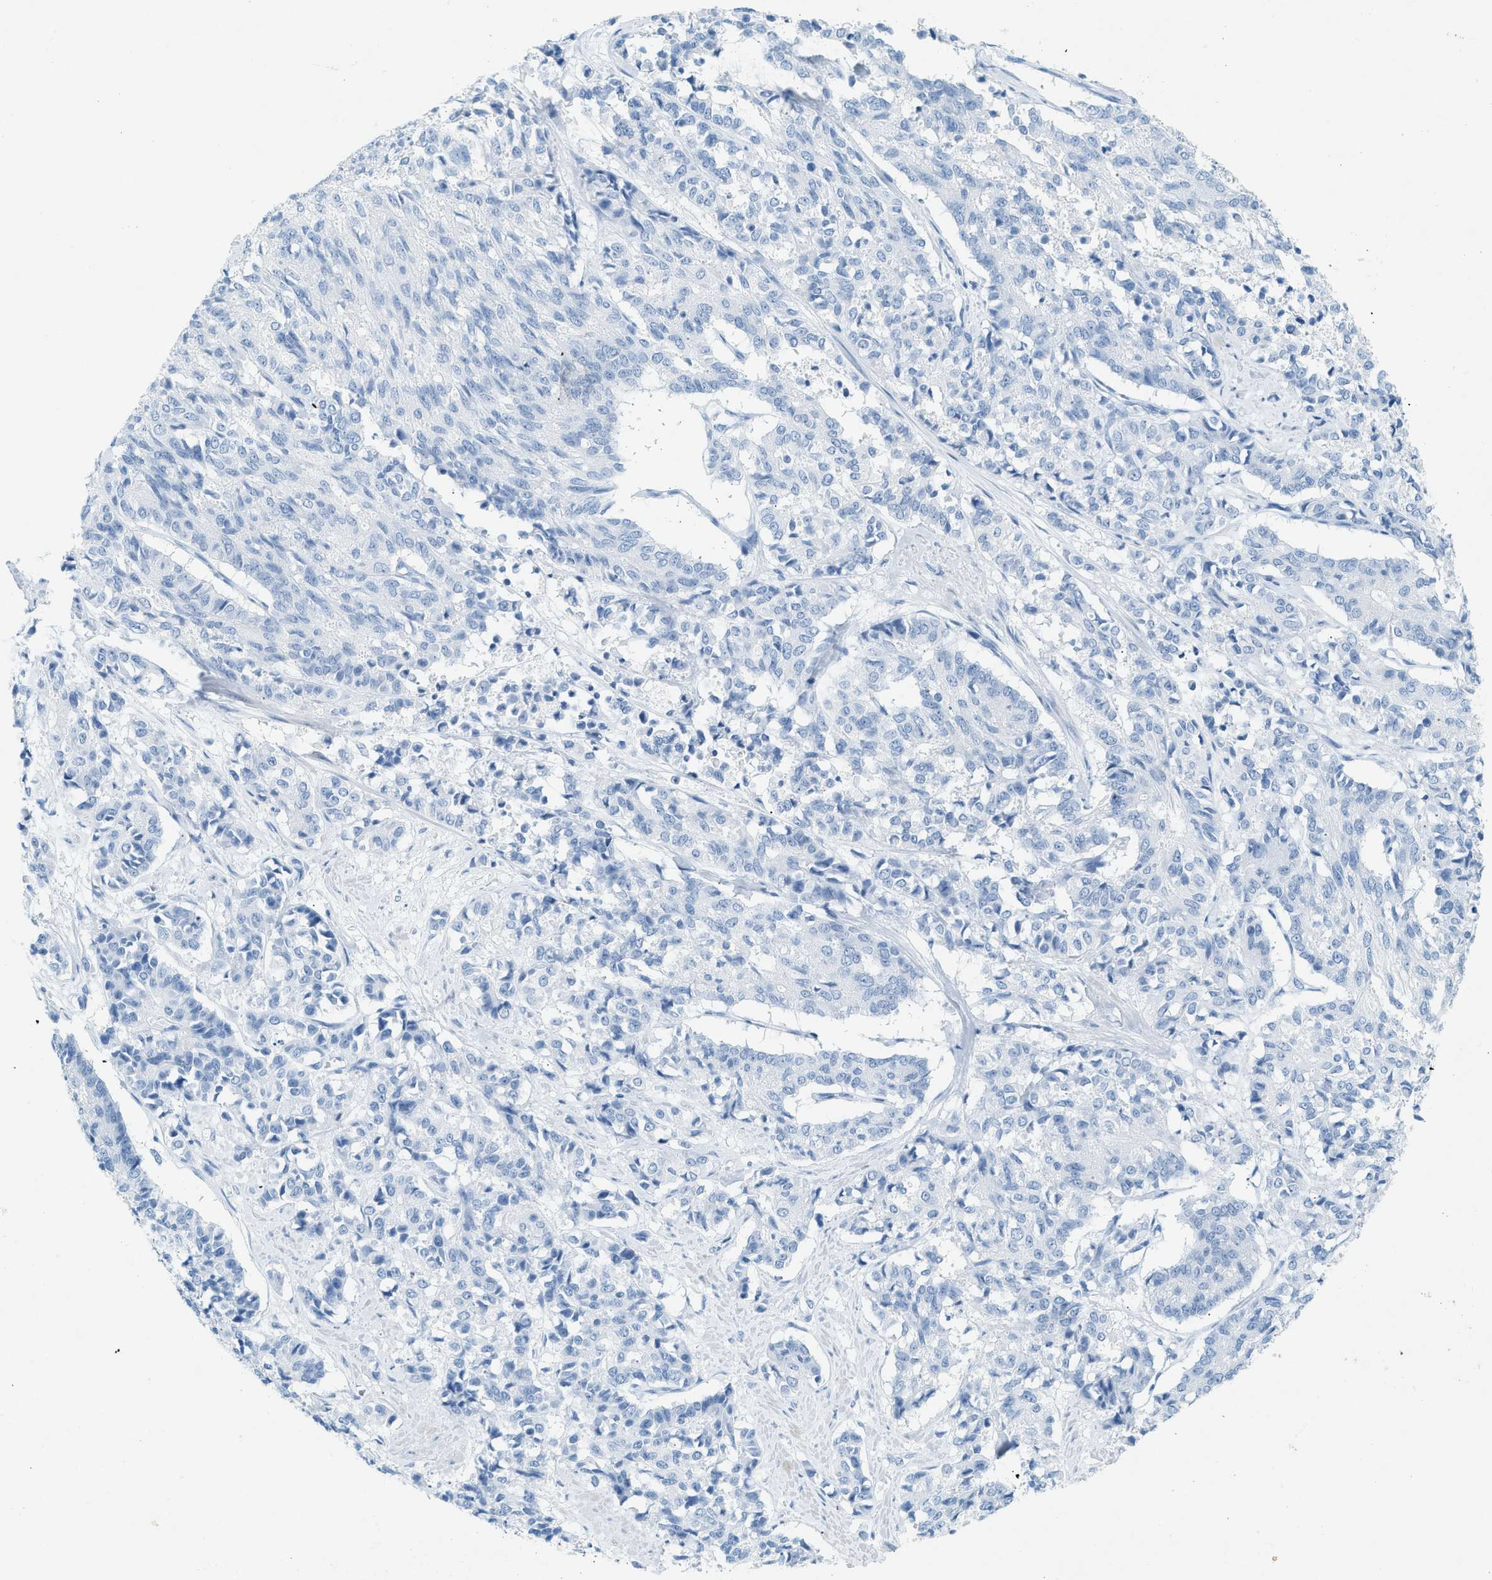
{"staining": {"intensity": "negative", "quantity": "none", "location": "none"}, "tissue": "cervical cancer", "cell_type": "Tumor cells", "image_type": "cancer", "snomed": [{"axis": "morphology", "description": "Squamous cell carcinoma, NOS"}, {"axis": "topography", "description": "Cervix"}], "caption": "Image shows no significant protein expression in tumor cells of cervical cancer. The staining was performed using DAB (3,3'-diaminobenzidine) to visualize the protein expression in brown, while the nuclei were stained in blue with hematoxylin (Magnification: 20x).", "gene": "HHATL", "patient": {"sex": "female", "age": 35}}